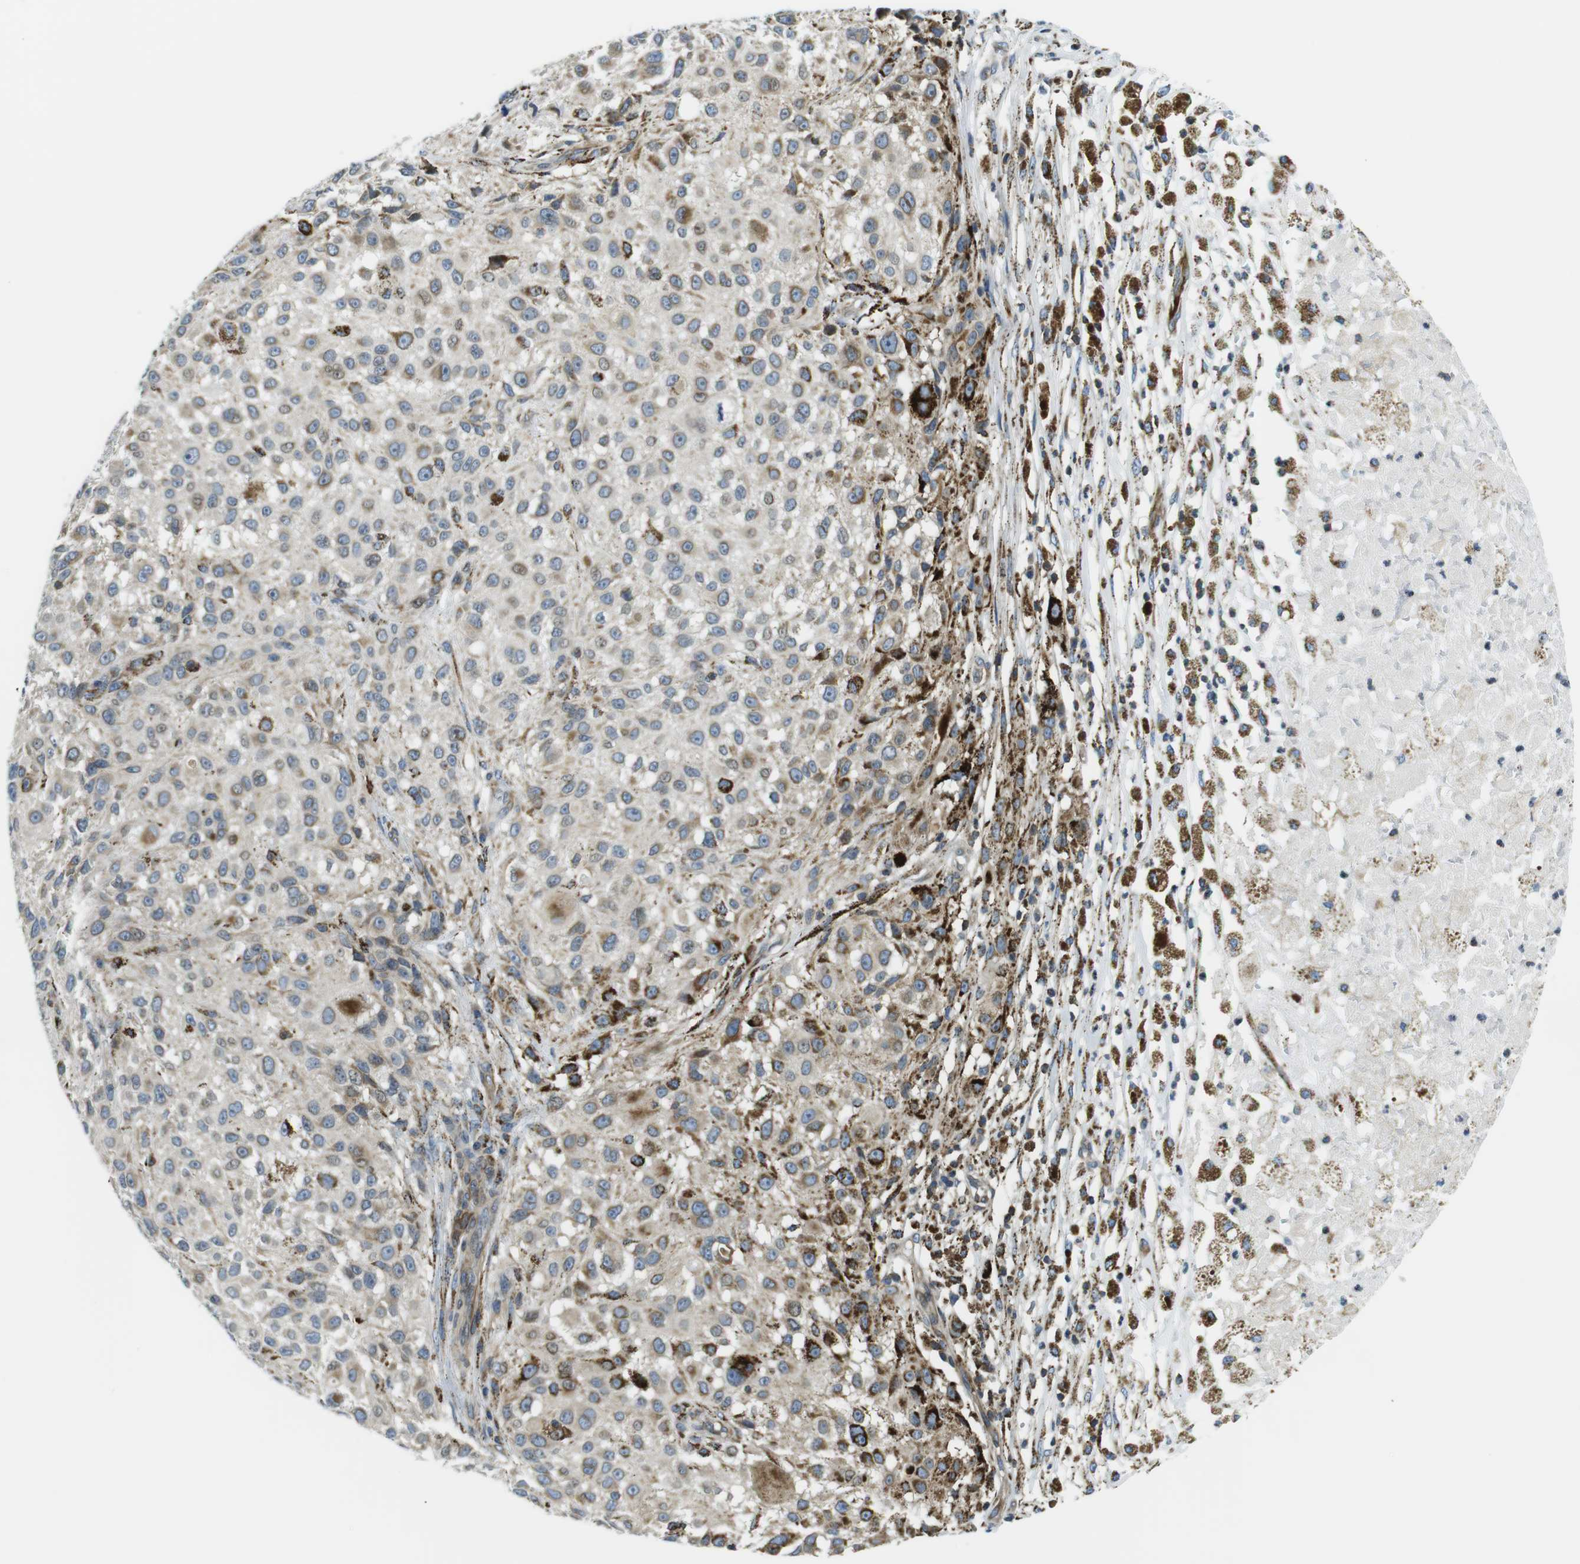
{"staining": {"intensity": "weak", "quantity": ">75%", "location": "cytoplasmic/membranous"}, "tissue": "melanoma", "cell_type": "Tumor cells", "image_type": "cancer", "snomed": [{"axis": "morphology", "description": "Necrosis, NOS"}, {"axis": "morphology", "description": "Malignant melanoma, NOS"}, {"axis": "topography", "description": "Skin"}], "caption": "Immunohistochemistry staining of malignant melanoma, which shows low levels of weak cytoplasmic/membranous positivity in approximately >75% of tumor cells indicating weak cytoplasmic/membranous protein positivity. The staining was performed using DAB (3,3'-diaminobenzidine) (brown) for protein detection and nuclei were counterstained in hematoxylin (blue).", "gene": "KCNE3", "patient": {"sex": "female", "age": 87}}